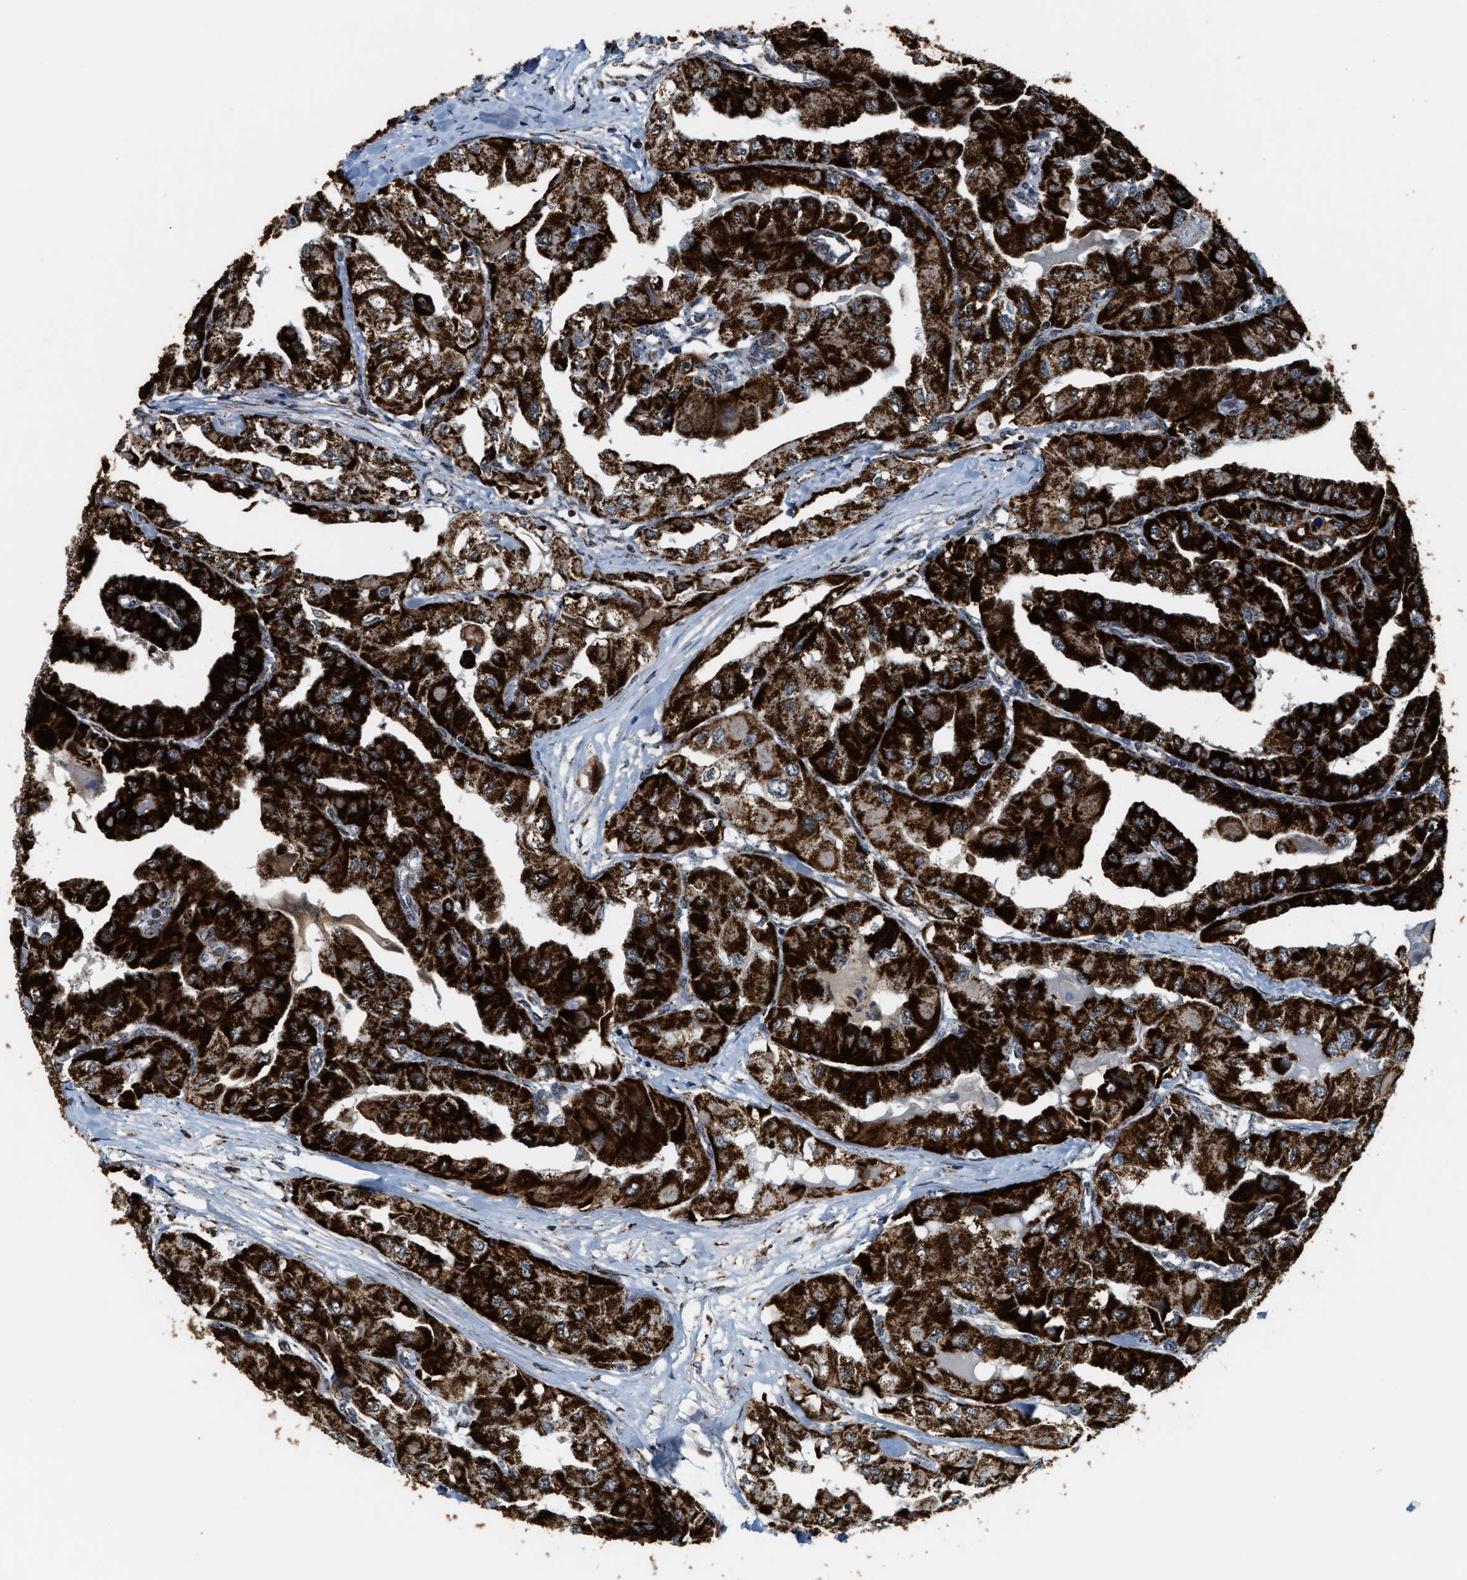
{"staining": {"intensity": "strong", "quantity": ">75%", "location": "cytoplasmic/membranous"}, "tissue": "thyroid cancer", "cell_type": "Tumor cells", "image_type": "cancer", "snomed": [{"axis": "morphology", "description": "Papillary adenocarcinoma, NOS"}, {"axis": "topography", "description": "Thyroid gland"}], "caption": "Tumor cells demonstrate strong cytoplasmic/membranous expression in about >75% of cells in thyroid papillary adenocarcinoma.", "gene": "HIBADH", "patient": {"sex": "female", "age": 59}}